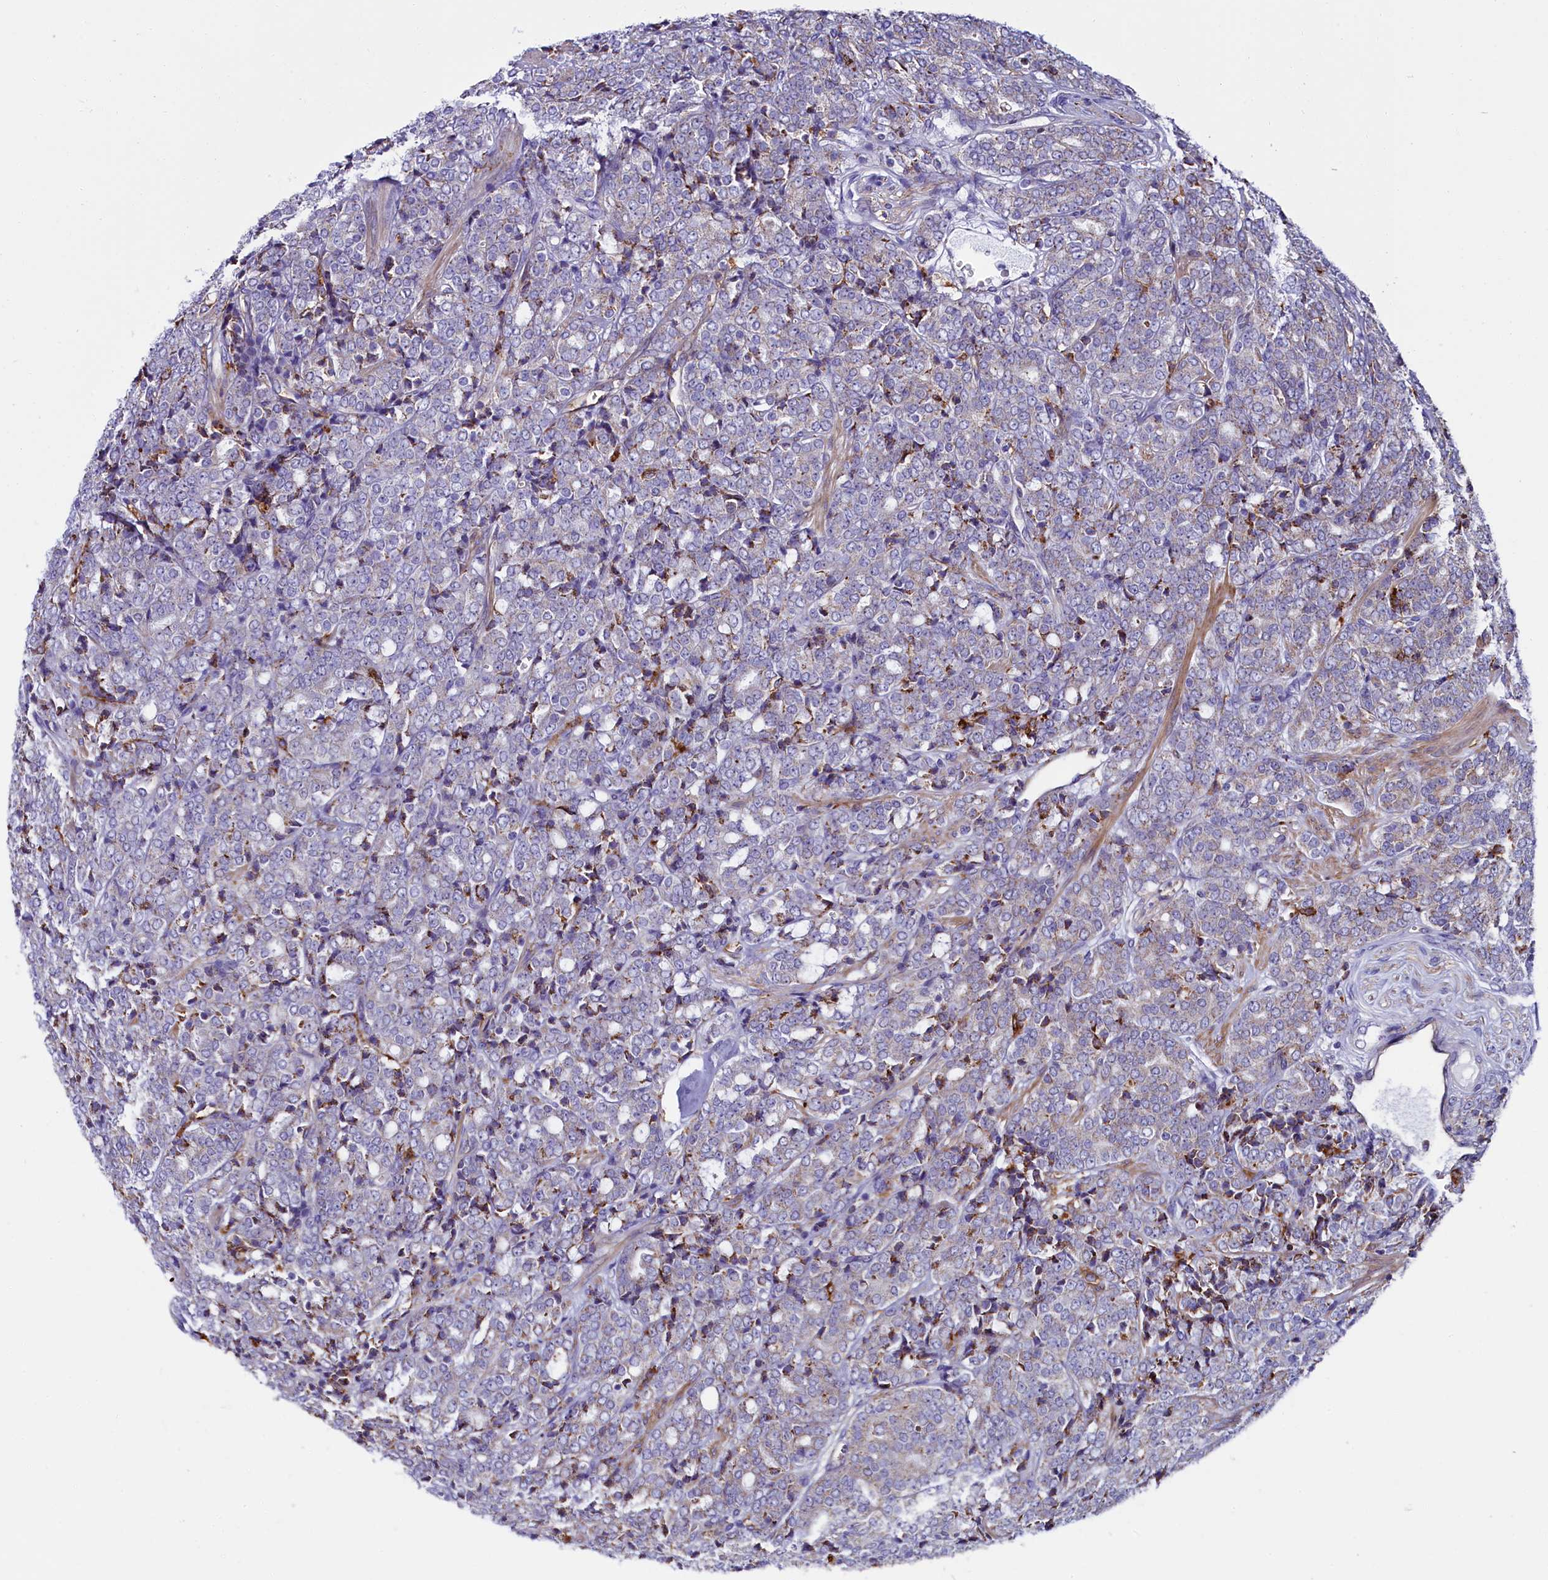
{"staining": {"intensity": "weak", "quantity": "25%-75%", "location": "cytoplasmic/membranous"}, "tissue": "prostate cancer", "cell_type": "Tumor cells", "image_type": "cancer", "snomed": [{"axis": "morphology", "description": "Adenocarcinoma, High grade"}, {"axis": "topography", "description": "Prostate"}], "caption": "Tumor cells reveal low levels of weak cytoplasmic/membranous positivity in approximately 25%-75% of cells in human adenocarcinoma (high-grade) (prostate).", "gene": "IL20RA", "patient": {"sex": "male", "age": 62}}